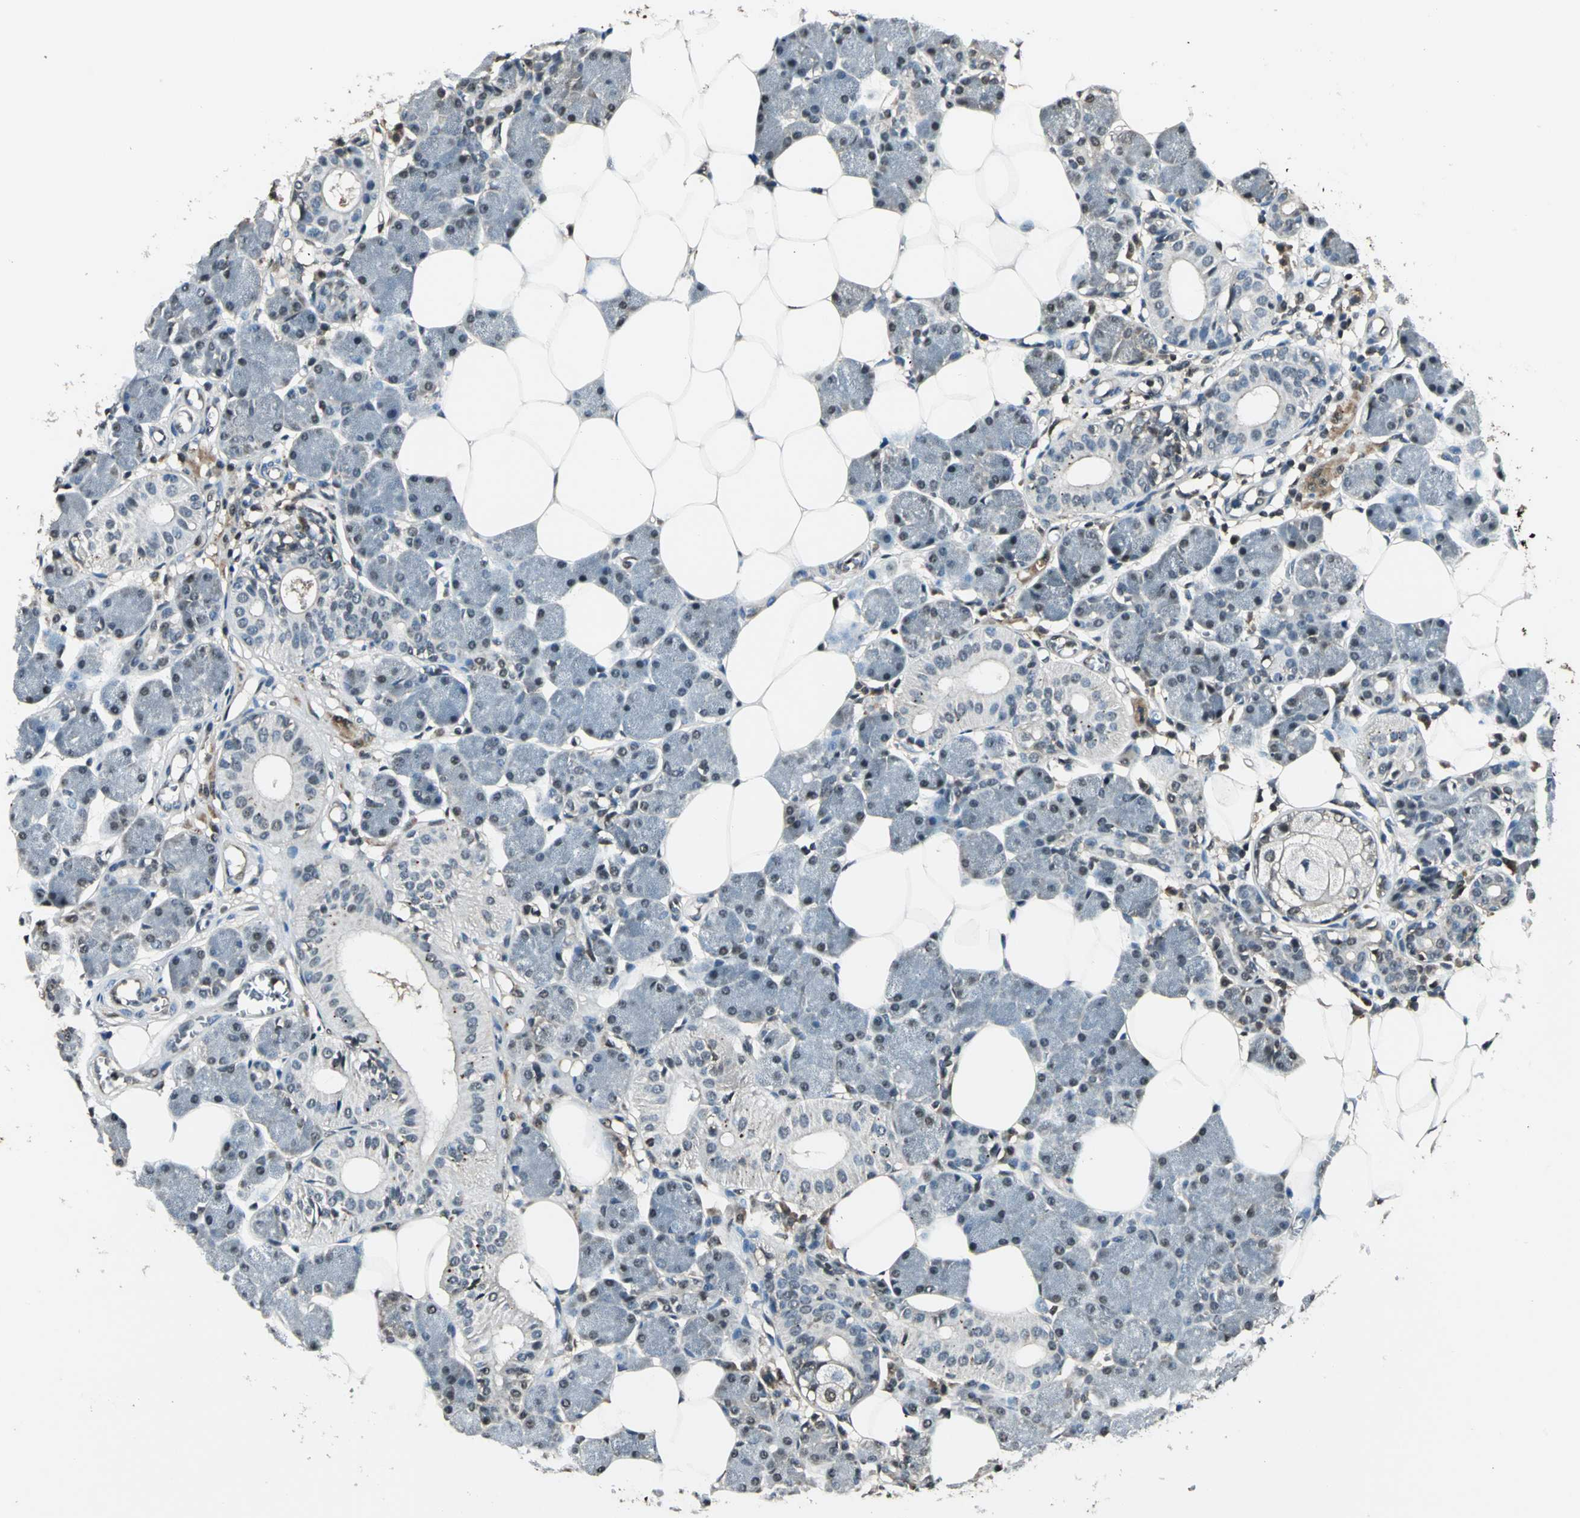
{"staining": {"intensity": "weak", "quantity": "<25%", "location": "cytoplasmic/membranous,nuclear"}, "tissue": "salivary gland", "cell_type": "Glandular cells", "image_type": "normal", "snomed": [{"axis": "morphology", "description": "Normal tissue, NOS"}, {"axis": "morphology", "description": "Adenoma, NOS"}, {"axis": "topography", "description": "Salivary gland"}], "caption": "Immunohistochemistry (IHC) of normal salivary gland reveals no expression in glandular cells. (DAB immunohistochemistry (IHC) with hematoxylin counter stain).", "gene": "PPP1R13L", "patient": {"sex": "female", "age": 32}}